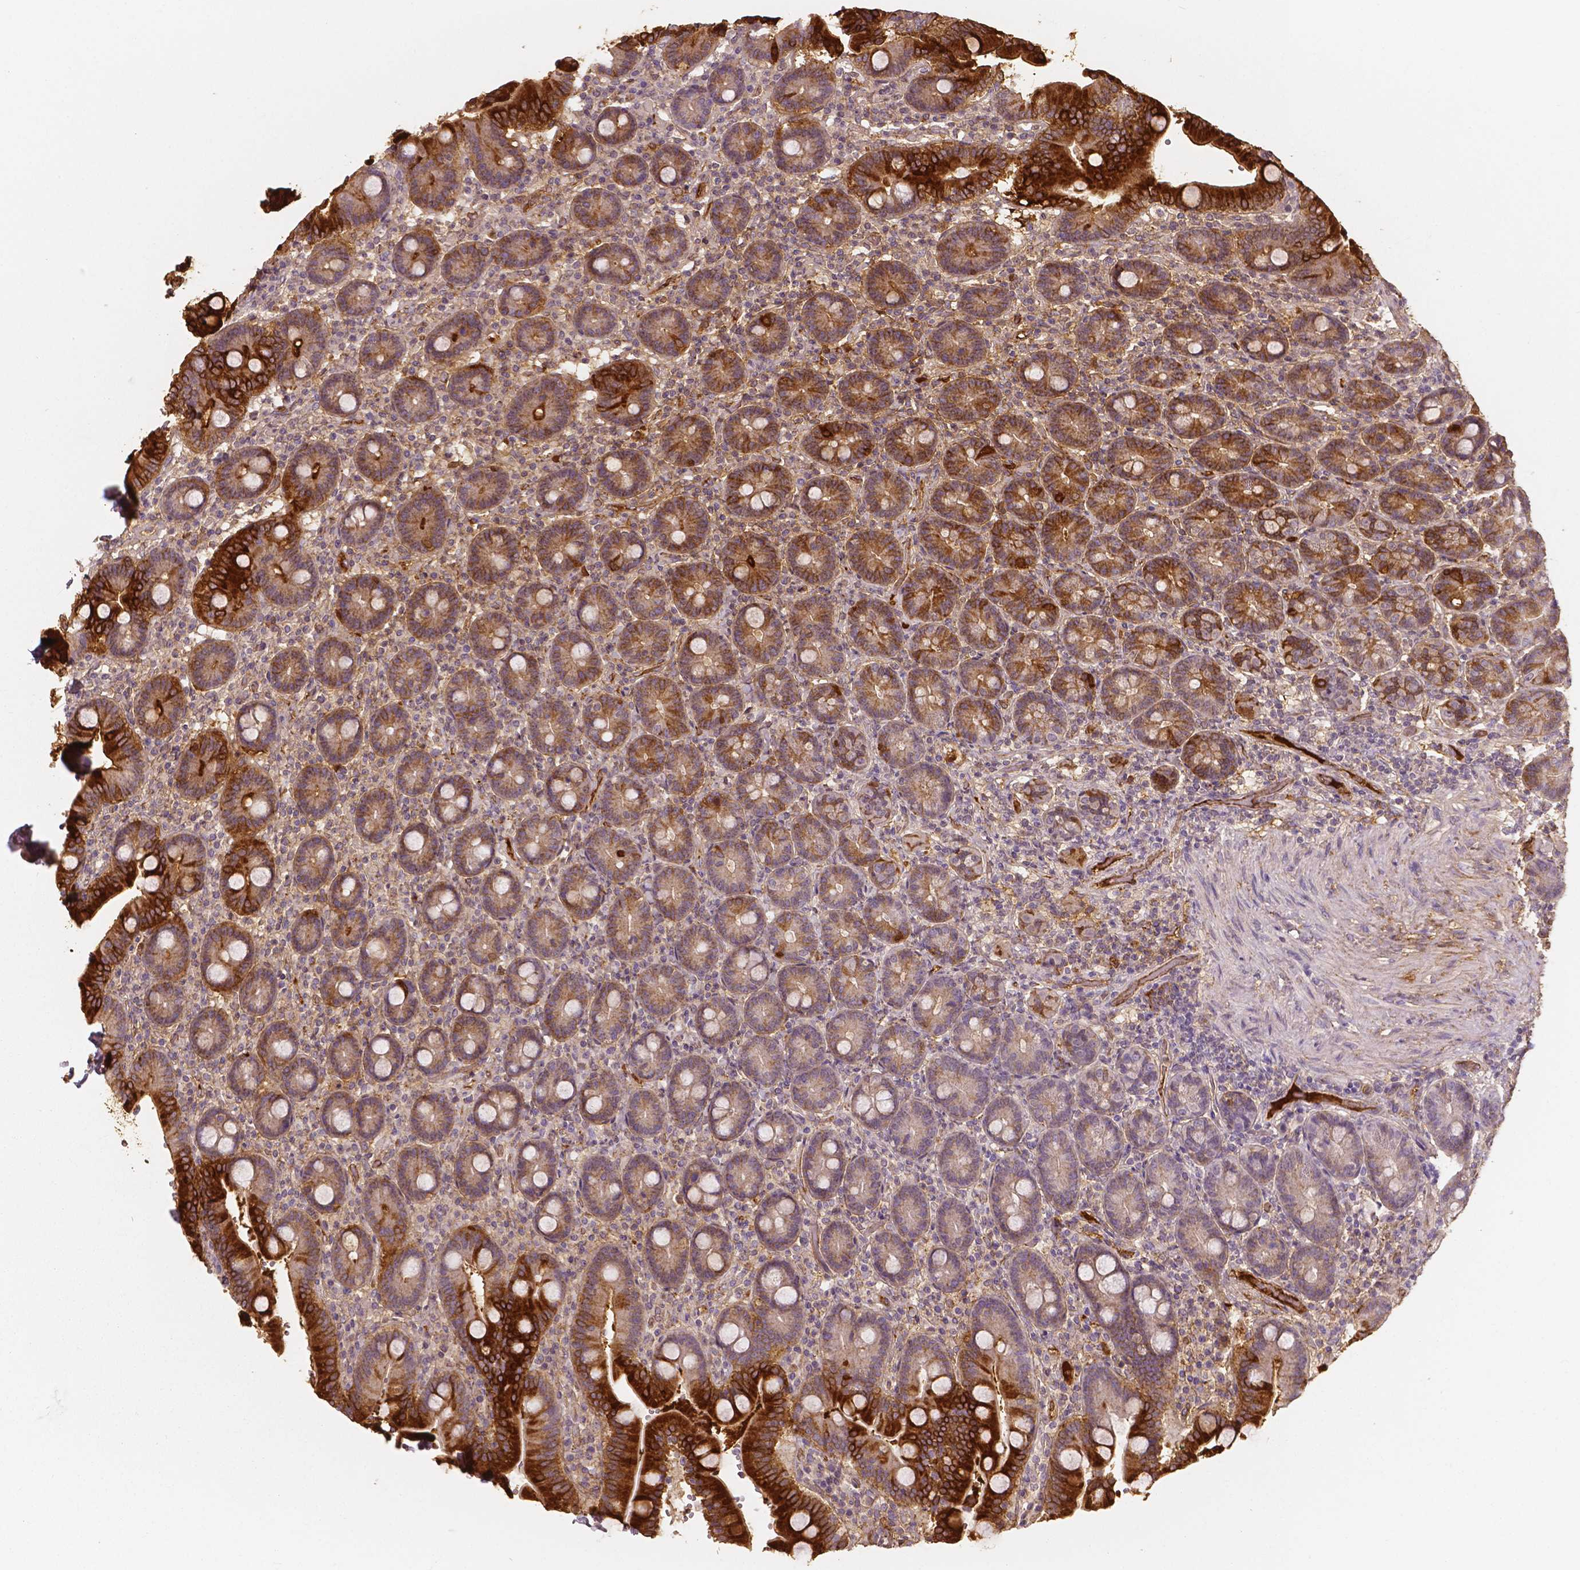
{"staining": {"intensity": "strong", "quantity": "25%-75%", "location": "cytoplasmic/membranous"}, "tissue": "duodenum", "cell_type": "Glandular cells", "image_type": "normal", "snomed": [{"axis": "morphology", "description": "Normal tissue, NOS"}, {"axis": "topography", "description": "Duodenum"}], "caption": "An immunohistochemistry micrograph of normal tissue is shown. Protein staining in brown shows strong cytoplasmic/membranous positivity in duodenum within glandular cells.", "gene": "APOA4", "patient": {"sex": "female", "age": 62}}